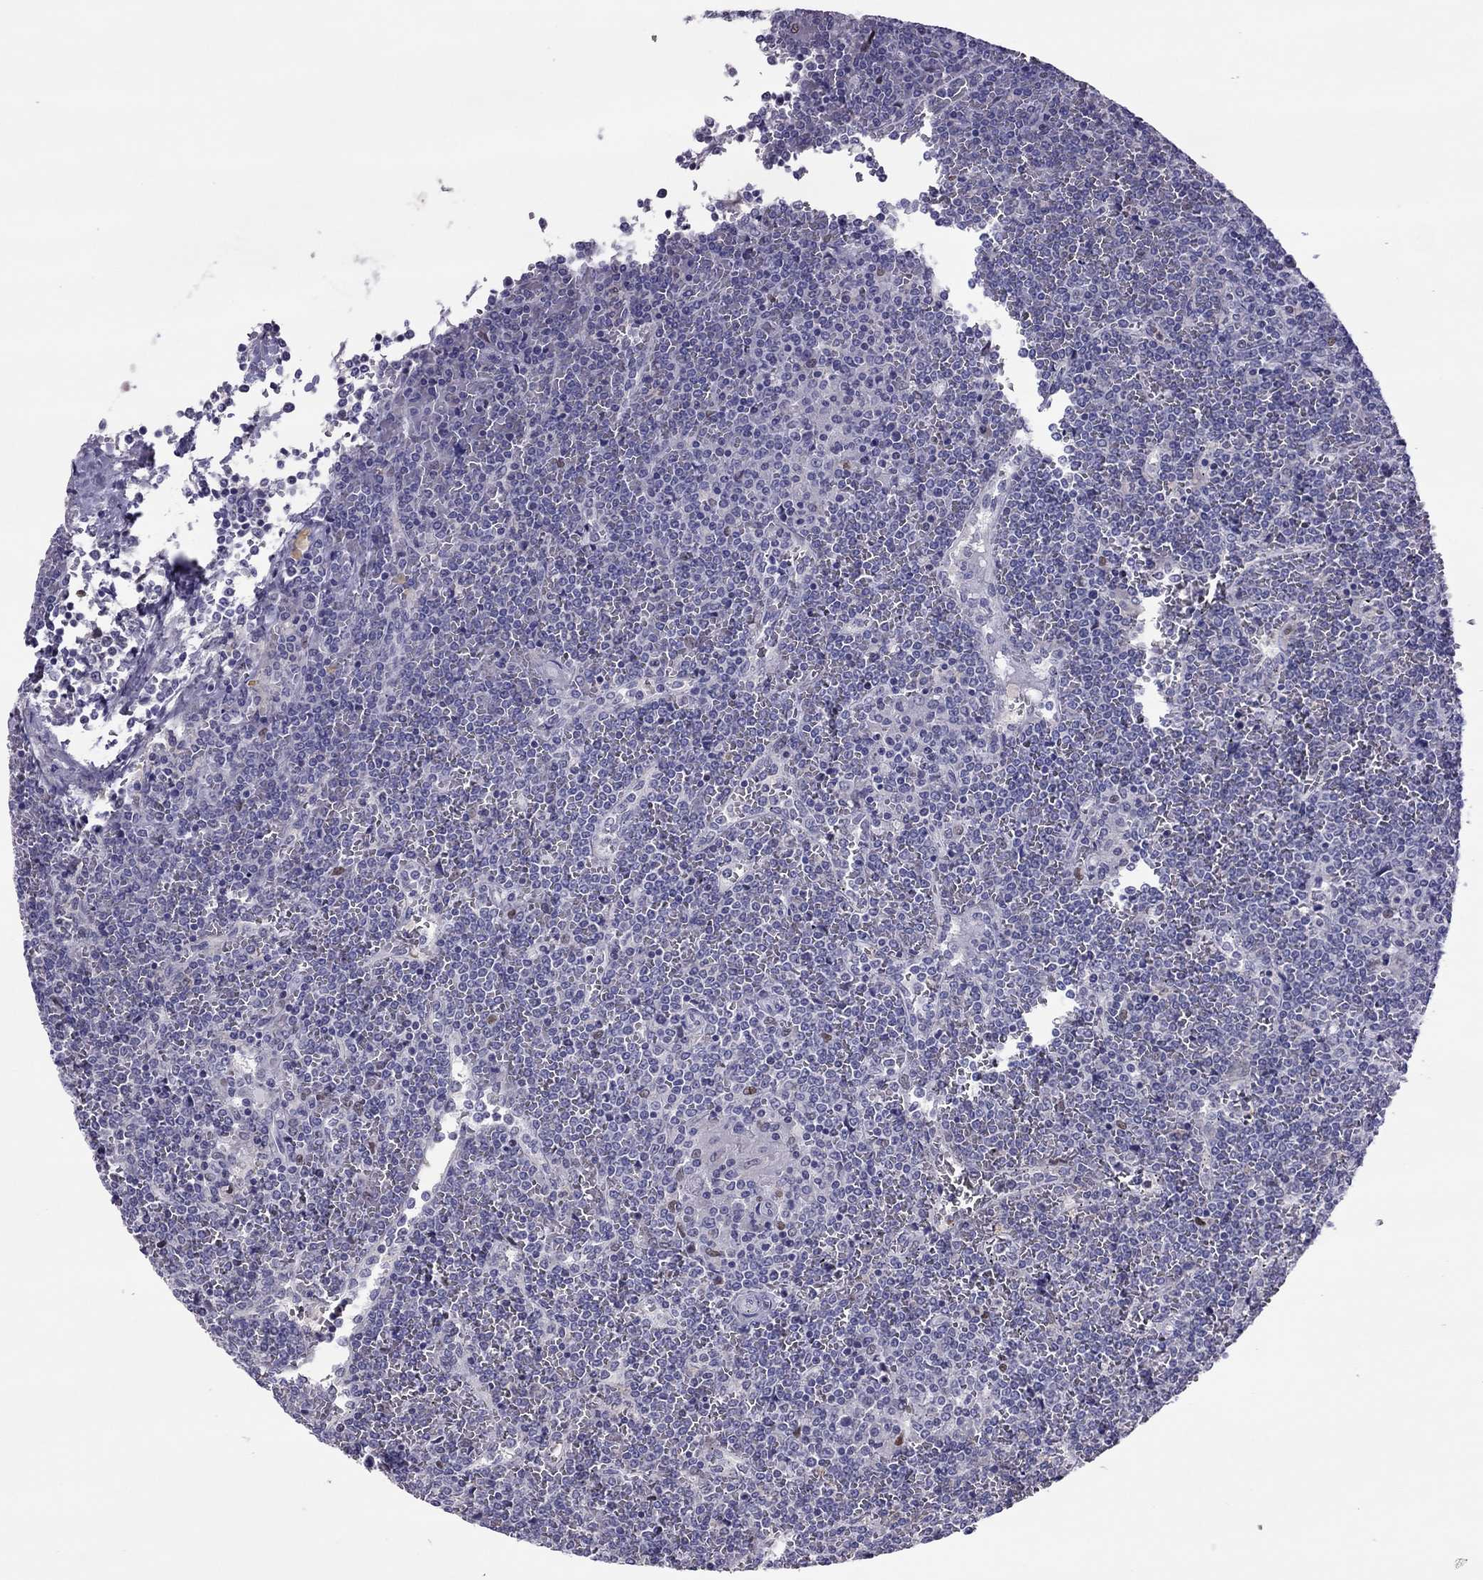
{"staining": {"intensity": "negative", "quantity": "none", "location": "none"}, "tissue": "lymphoma", "cell_type": "Tumor cells", "image_type": "cancer", "snomed": [{"axis": "morphology", "description": "Malignant lymphoma, non-Hodgkin's type, Low grade"}, {"axis": "topography", "description": "Spleen"}], "caption": "The image demonstrates no significant expression in tumor cells of low-grade malignant lymphoma, non-Hodgkin's type.", "gene": "SPINT3", "patient": {"sex": "female", "age": 19}}